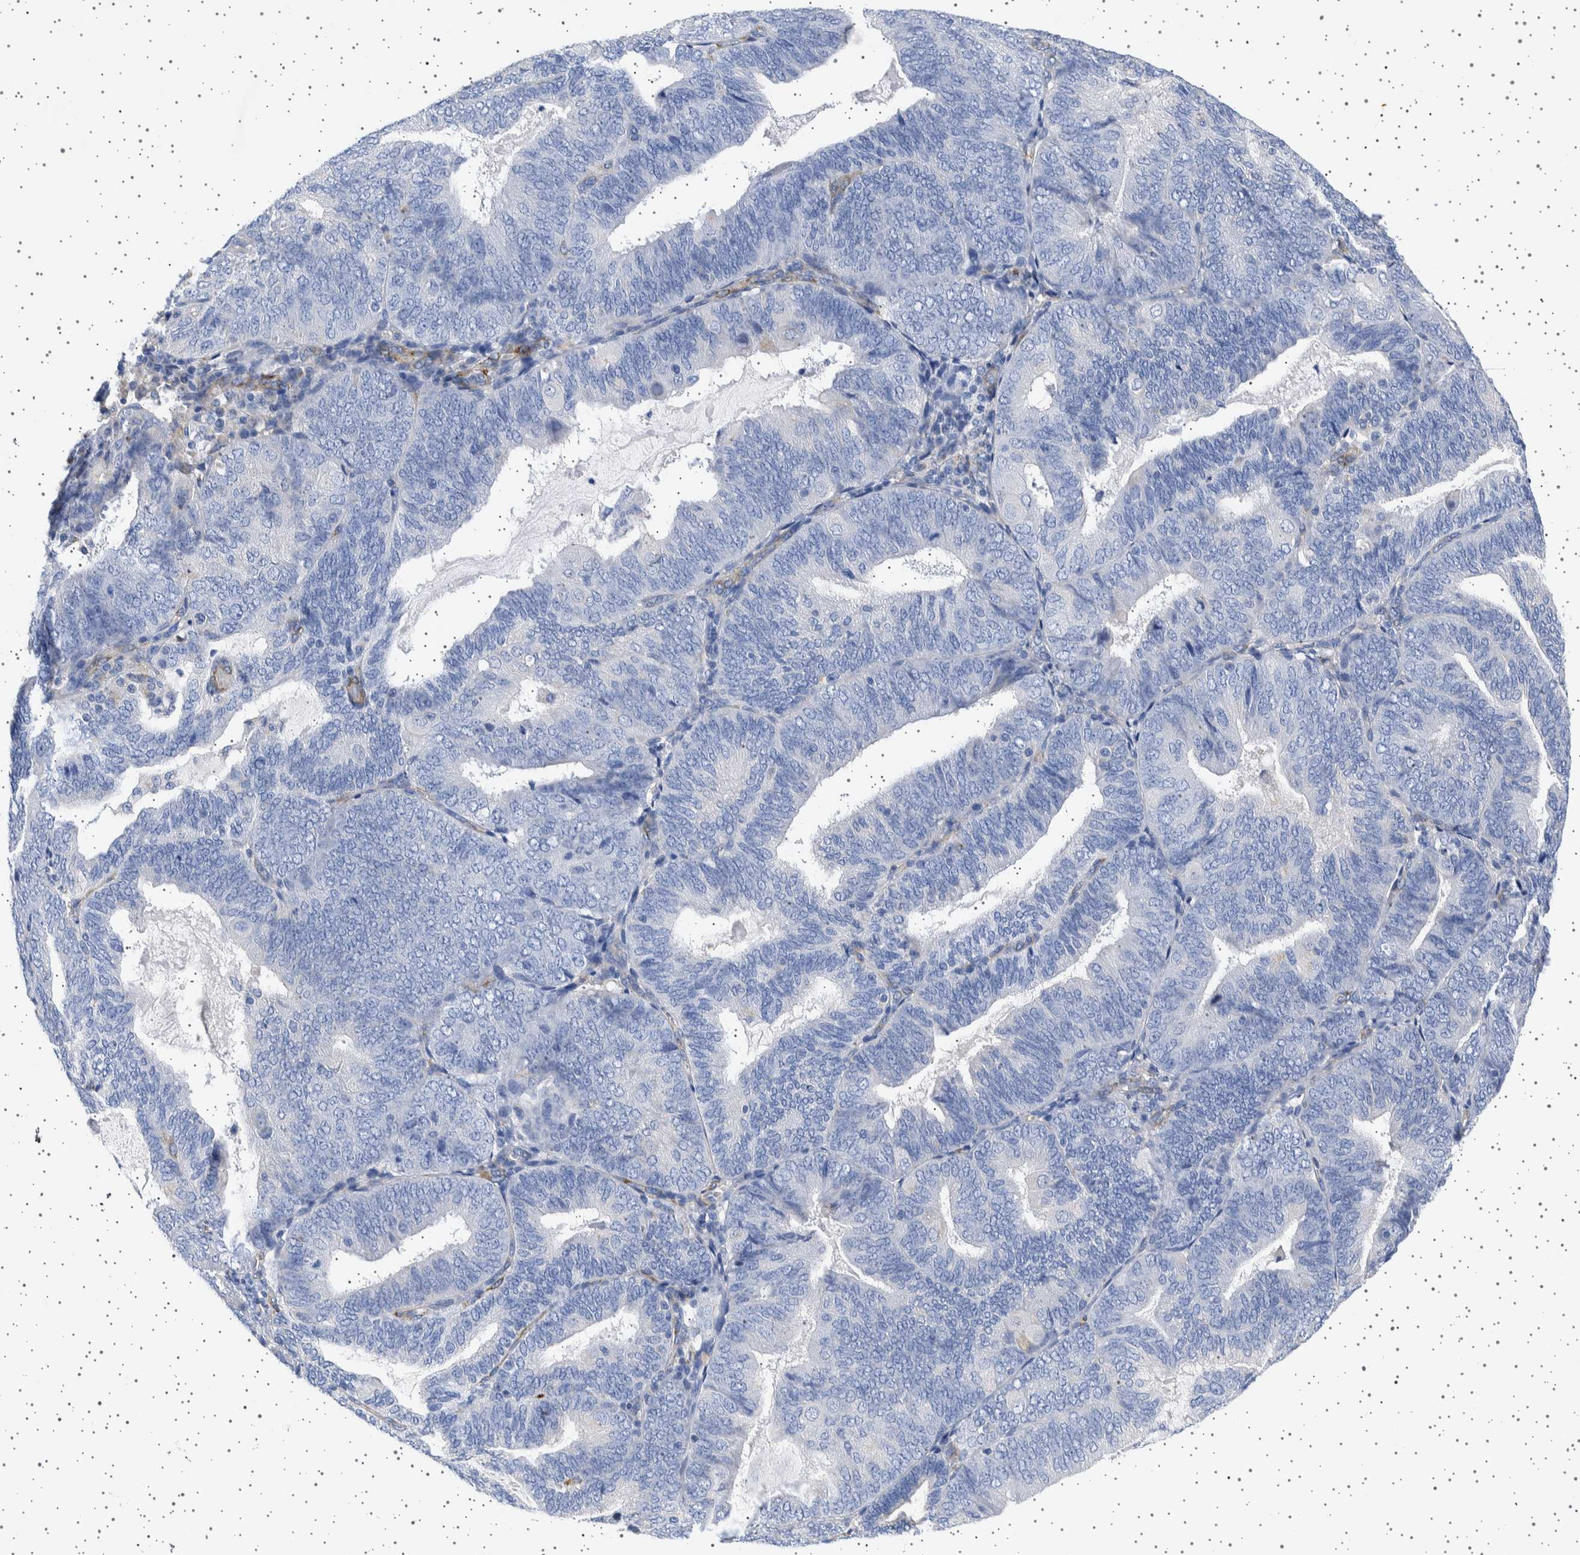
{"staining": {"intensity": "negative", "quantity": "none", "location": "none"}, "tissue": "endometrial cancer", "cell_type": "Tumor cells", "image_type": "cancer", "snomed": [{"axis": "morphology", "description": "Adenocarcinoma, NOS"}, {"axis": "topography", "description": "Endometrium"}], "caption": "Adenocarcinoma (endometrial) stained for a protein using immunohistochemistry reveals no expression tumor cells.", "gene": "SEPTIN4", "patient": {"sex": "female", "age": 81}}